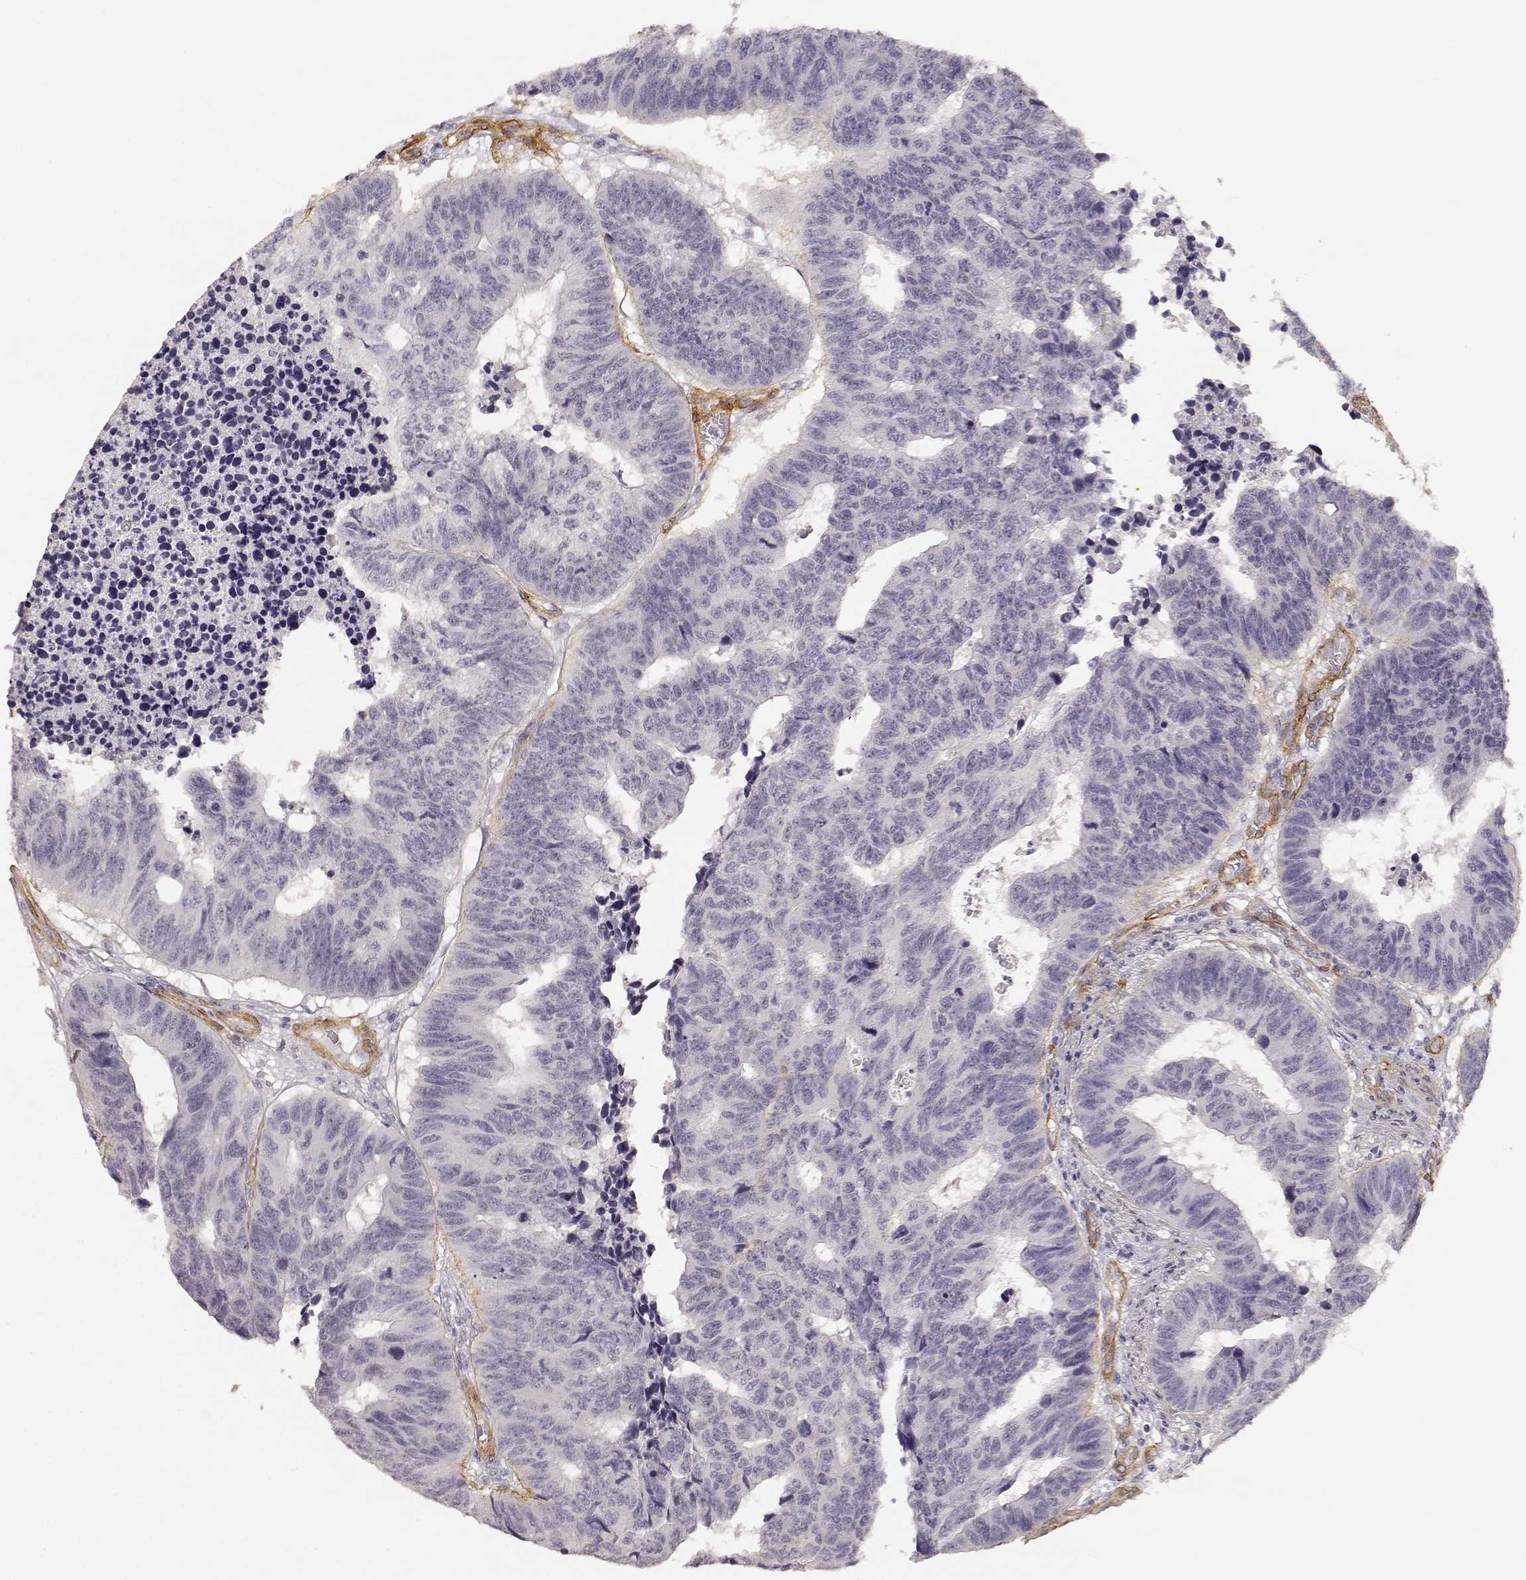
{"staining": {"intensity": "negative", "quantity": "none", "location": "none"}, "tissue": "colorectal cancer", "cell_type": "Tumor cells", "image_type": "cancer", "snomed": [{"axis": "morphology", "description": "Adenocarcinoma, NOS"}, {"axis": "topography", "description": "Rectum"}], "caption": "The micrograph displays no staining of tumor cells in colorectal cancer (adenocarcinoma).", "gene": "LAMA4", "patient": {"sex": "female", "age": 85}}